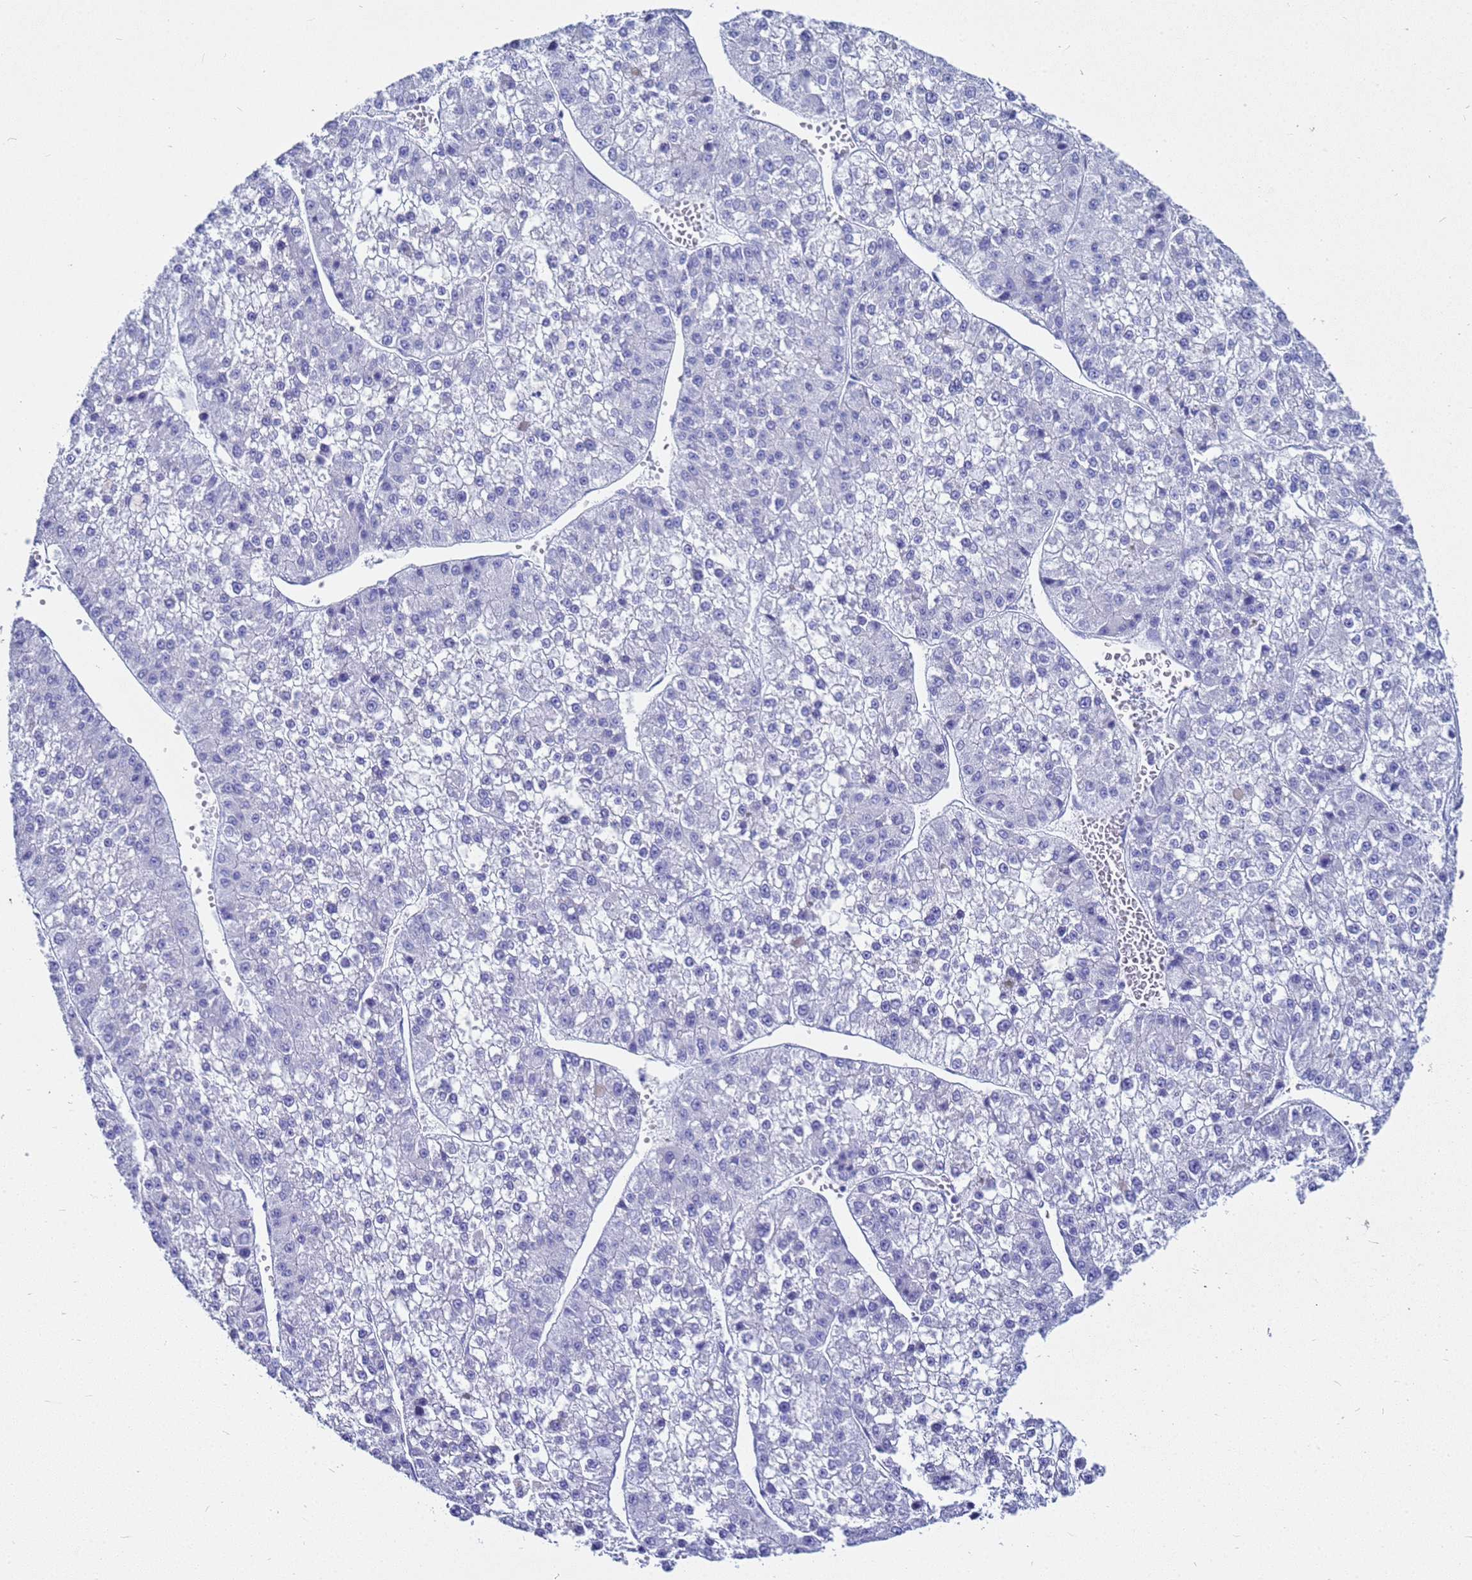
{"staining": {"intensity": "negative", "quantity": "none", "location": "none"}, "tissue": "liver cancer", "cell_type": "Tumor cells", "image_type": "cancer", "snomed": [{"axis": "morphology", "description": "Carcinoma, Hepatocellular, NOS"}, {"axis": "topography", "description": "Liver"}], "caption": "Immunohistochemistry (IHC) histopathology image of neoplastic tissue: human liver cancer stained with DAB reveals no significant protein staining in tumor cells.", "gene": "CKB", "patient": {"sex": "female", "age": 73}}